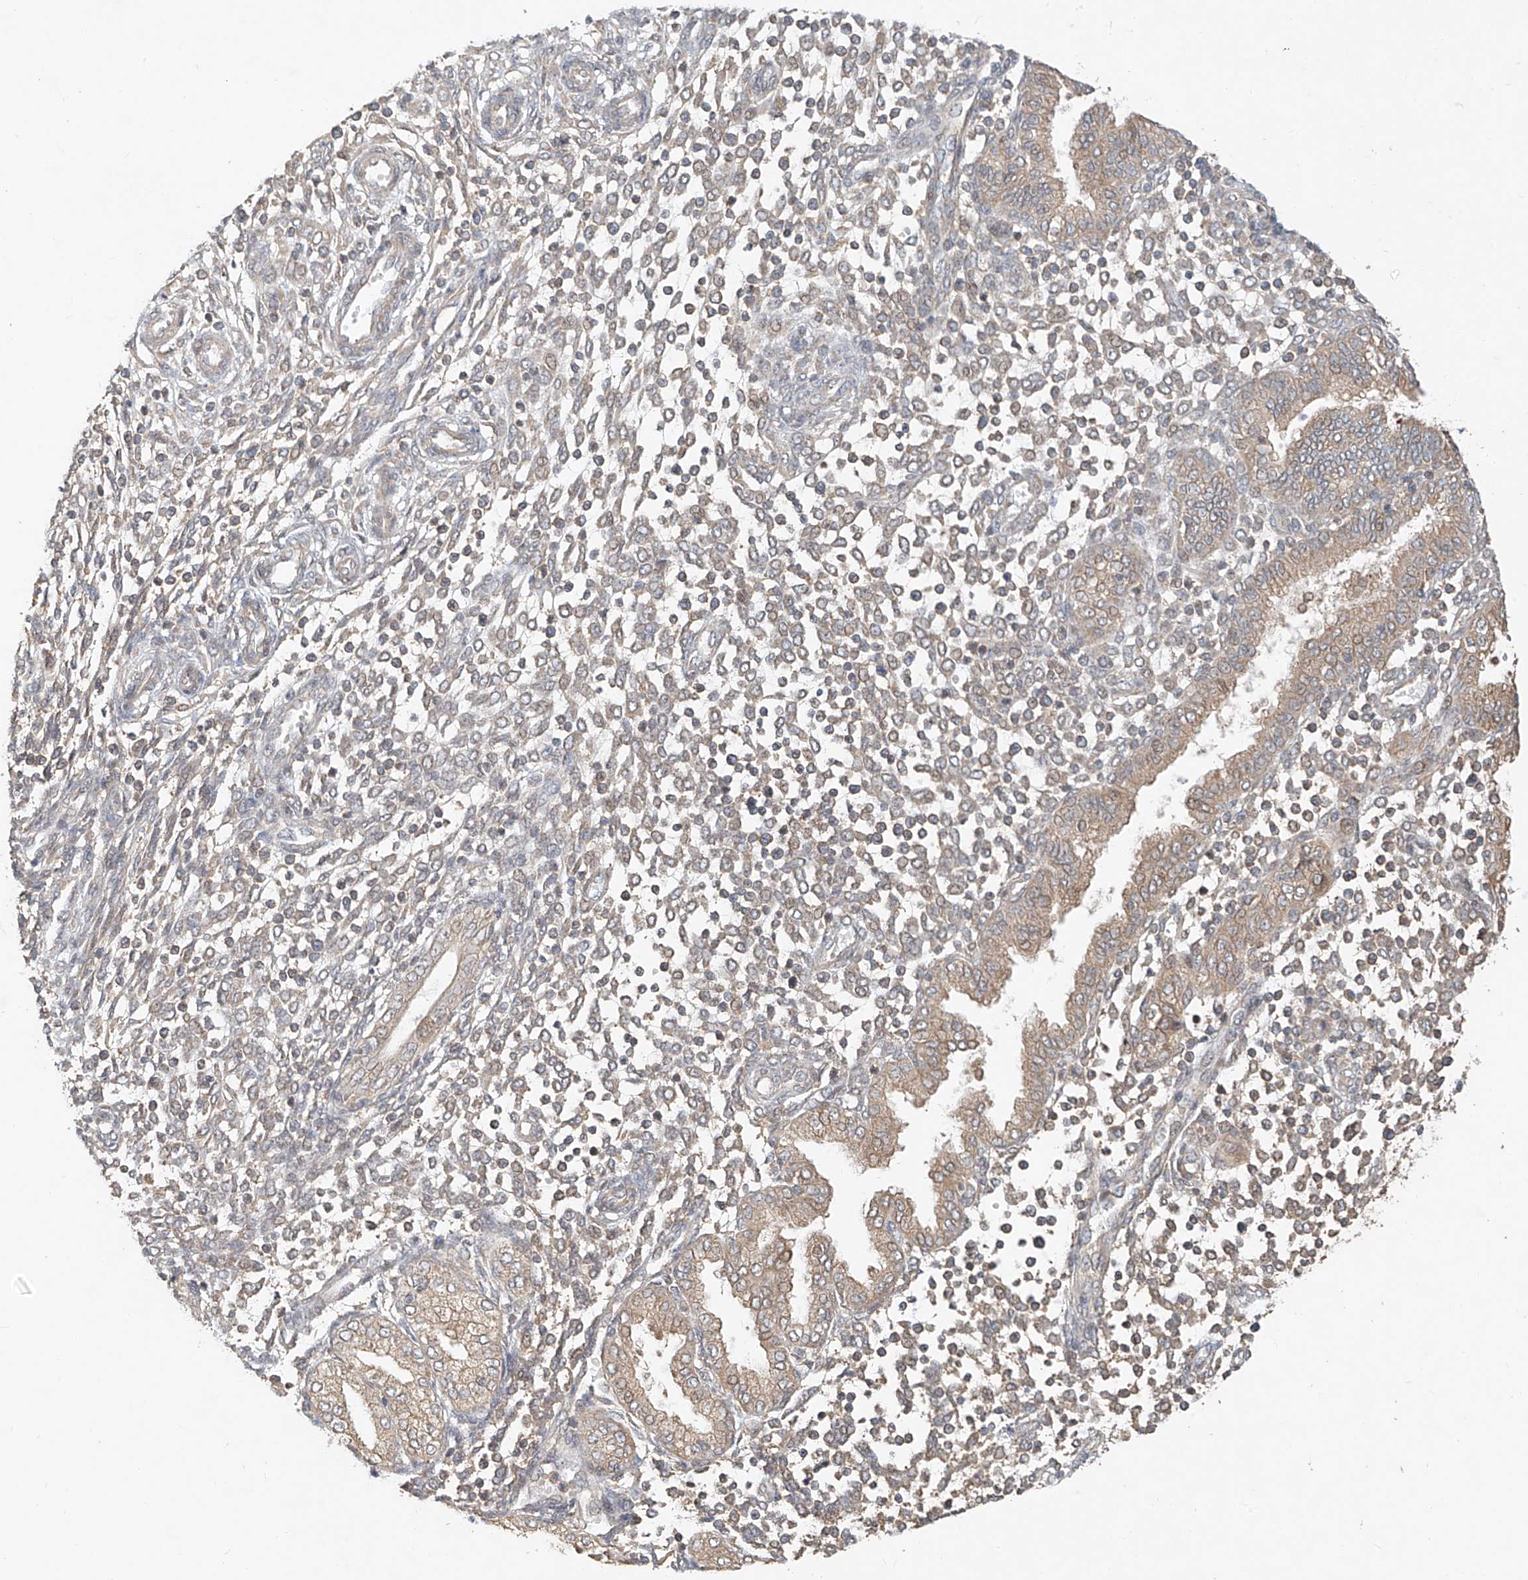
{"staining": {"intensity": "weak", "quantity": "25%-75%", "location": "cytoplasmic/membranous"}, "tissue": "endometrium", "cell_type": "Cells in endometrial stroma", "image_type": "normal", "snomed": [{"axis": "morphology", "description": "Normal tissue, NOS"}, {"axis": "topography", "description": "Endometrium"}], "caption": "A brown stain shows weak cytoplasmic/membranous staining of a protein in cells in endometrial stroma of benign endometrium. The staining is performed using DAB brown chromogen to label protein expression. The nuclei are counter-stained blue using hematoxylin.", "gene": "TMEM61", "patient": {"sex": "female", "age": 53}}